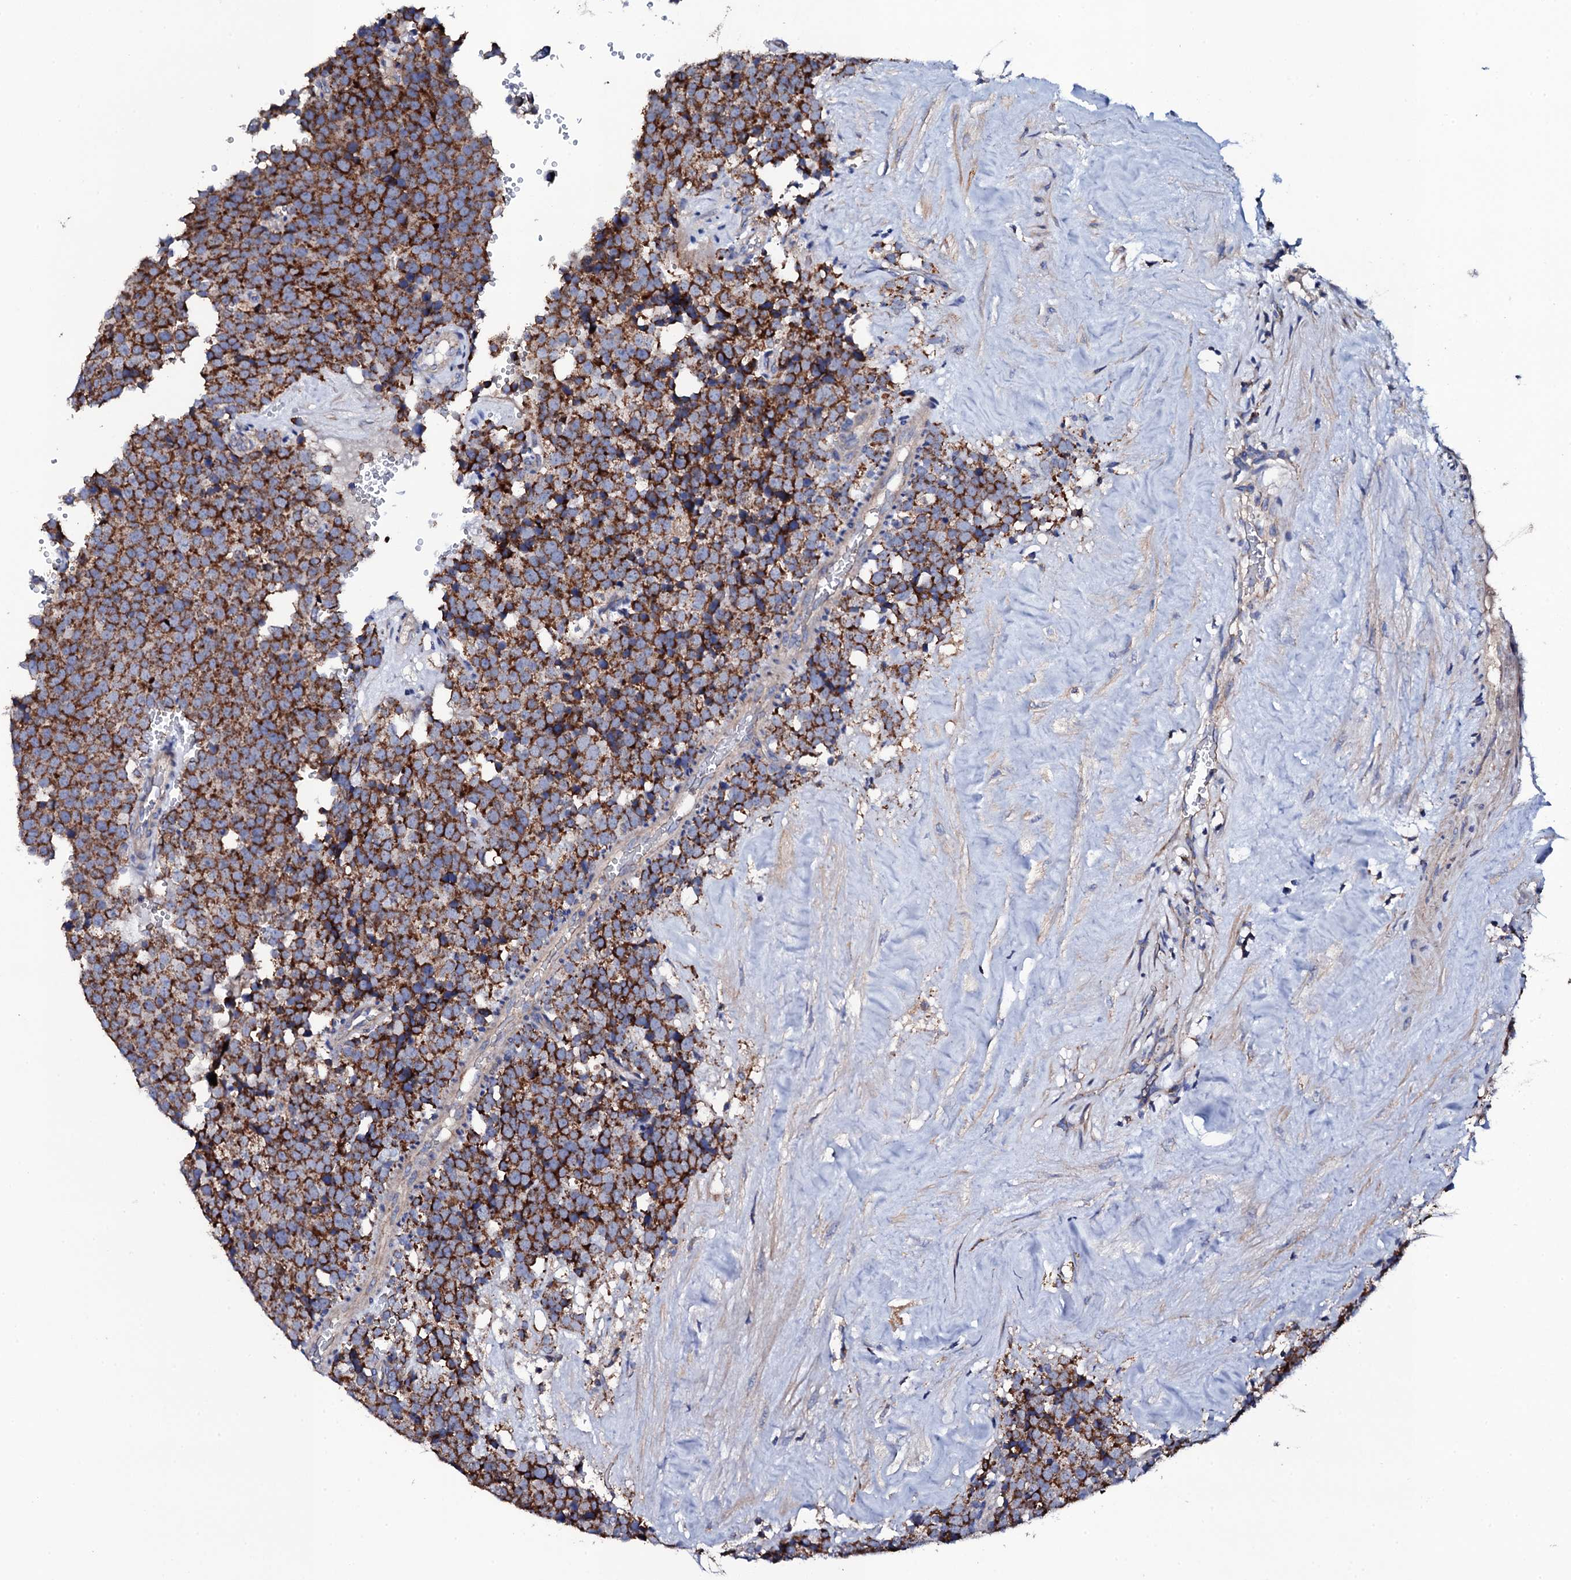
{"staining": {"intensity": "moderate", "quantity": ">75%", "location": "cytoplasmic/membranous"}, "tissue": "testis cancer", "cell_type": "Tumor cells", "image_type": "cancer", "snomed": [{"axis": "morphology", "description": "Seminoma, NOS"}, {"axis": "topography", "description": "Testis"}], "caption": "IHC image of testis cancer (seminoma) stained for a protein (brown), which displays medium levels of moderate cytoplasmic/membranous expression in approximately >75% of tumor cells.", "gene": "TCAF2", "patient": {"sex": "male", "age": 71}}